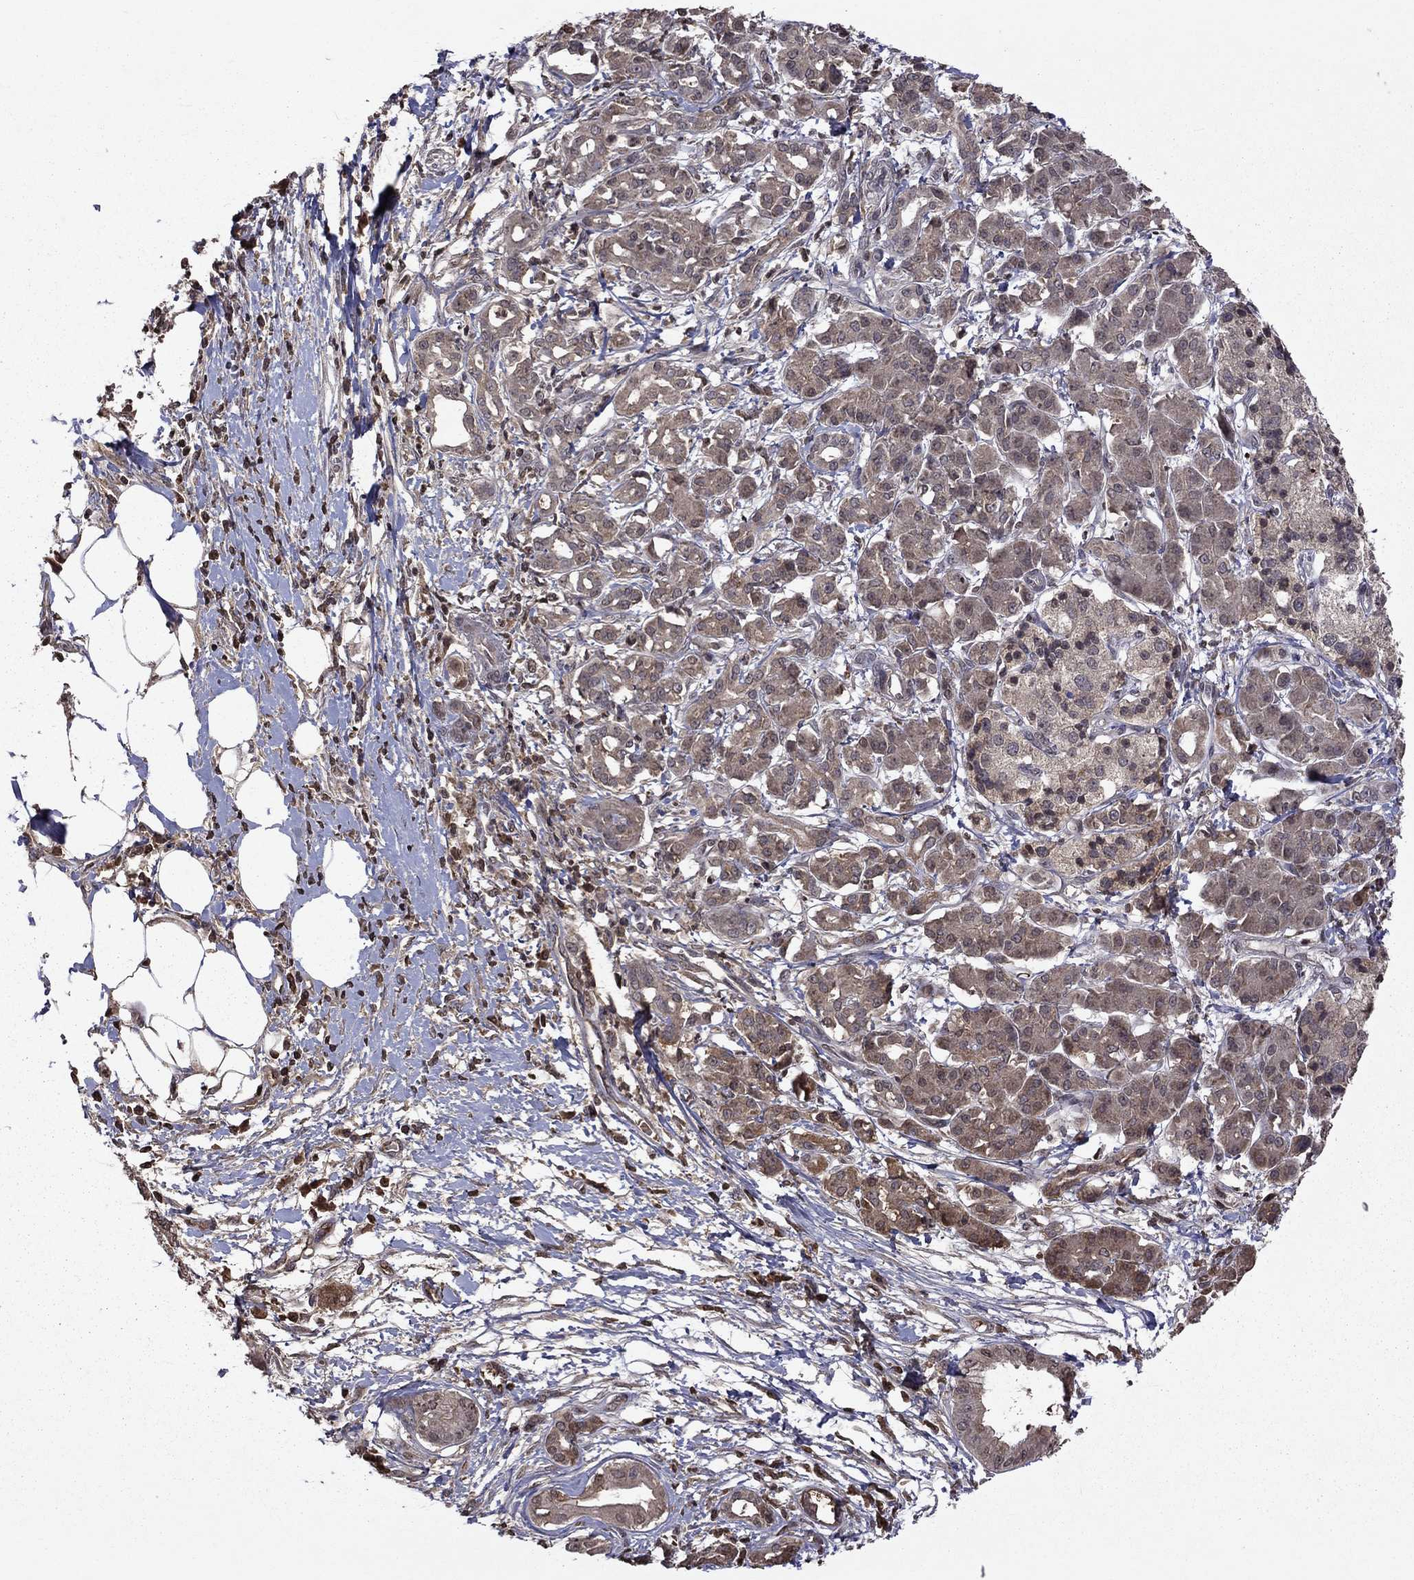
{"staining": {"intensity": "weak", "quantity": "<25%", "location": "cytoplasmic/membranous"}, "tissue": "pancreatic cancer", "cell_type": "Tumor cells", "image_type": "cancer", "snomed": [{"axis": "morphology", "description": "Adenocarcinoma, NOS"}, {"axis": "topography", "description": "Pancreas"}], "caption": "Tumor cells show no significant positivity in pancreatic cancer (adenocarcinoma).", "gene": "NLGN1", "patient": {"sex": "male", "age": 72}}